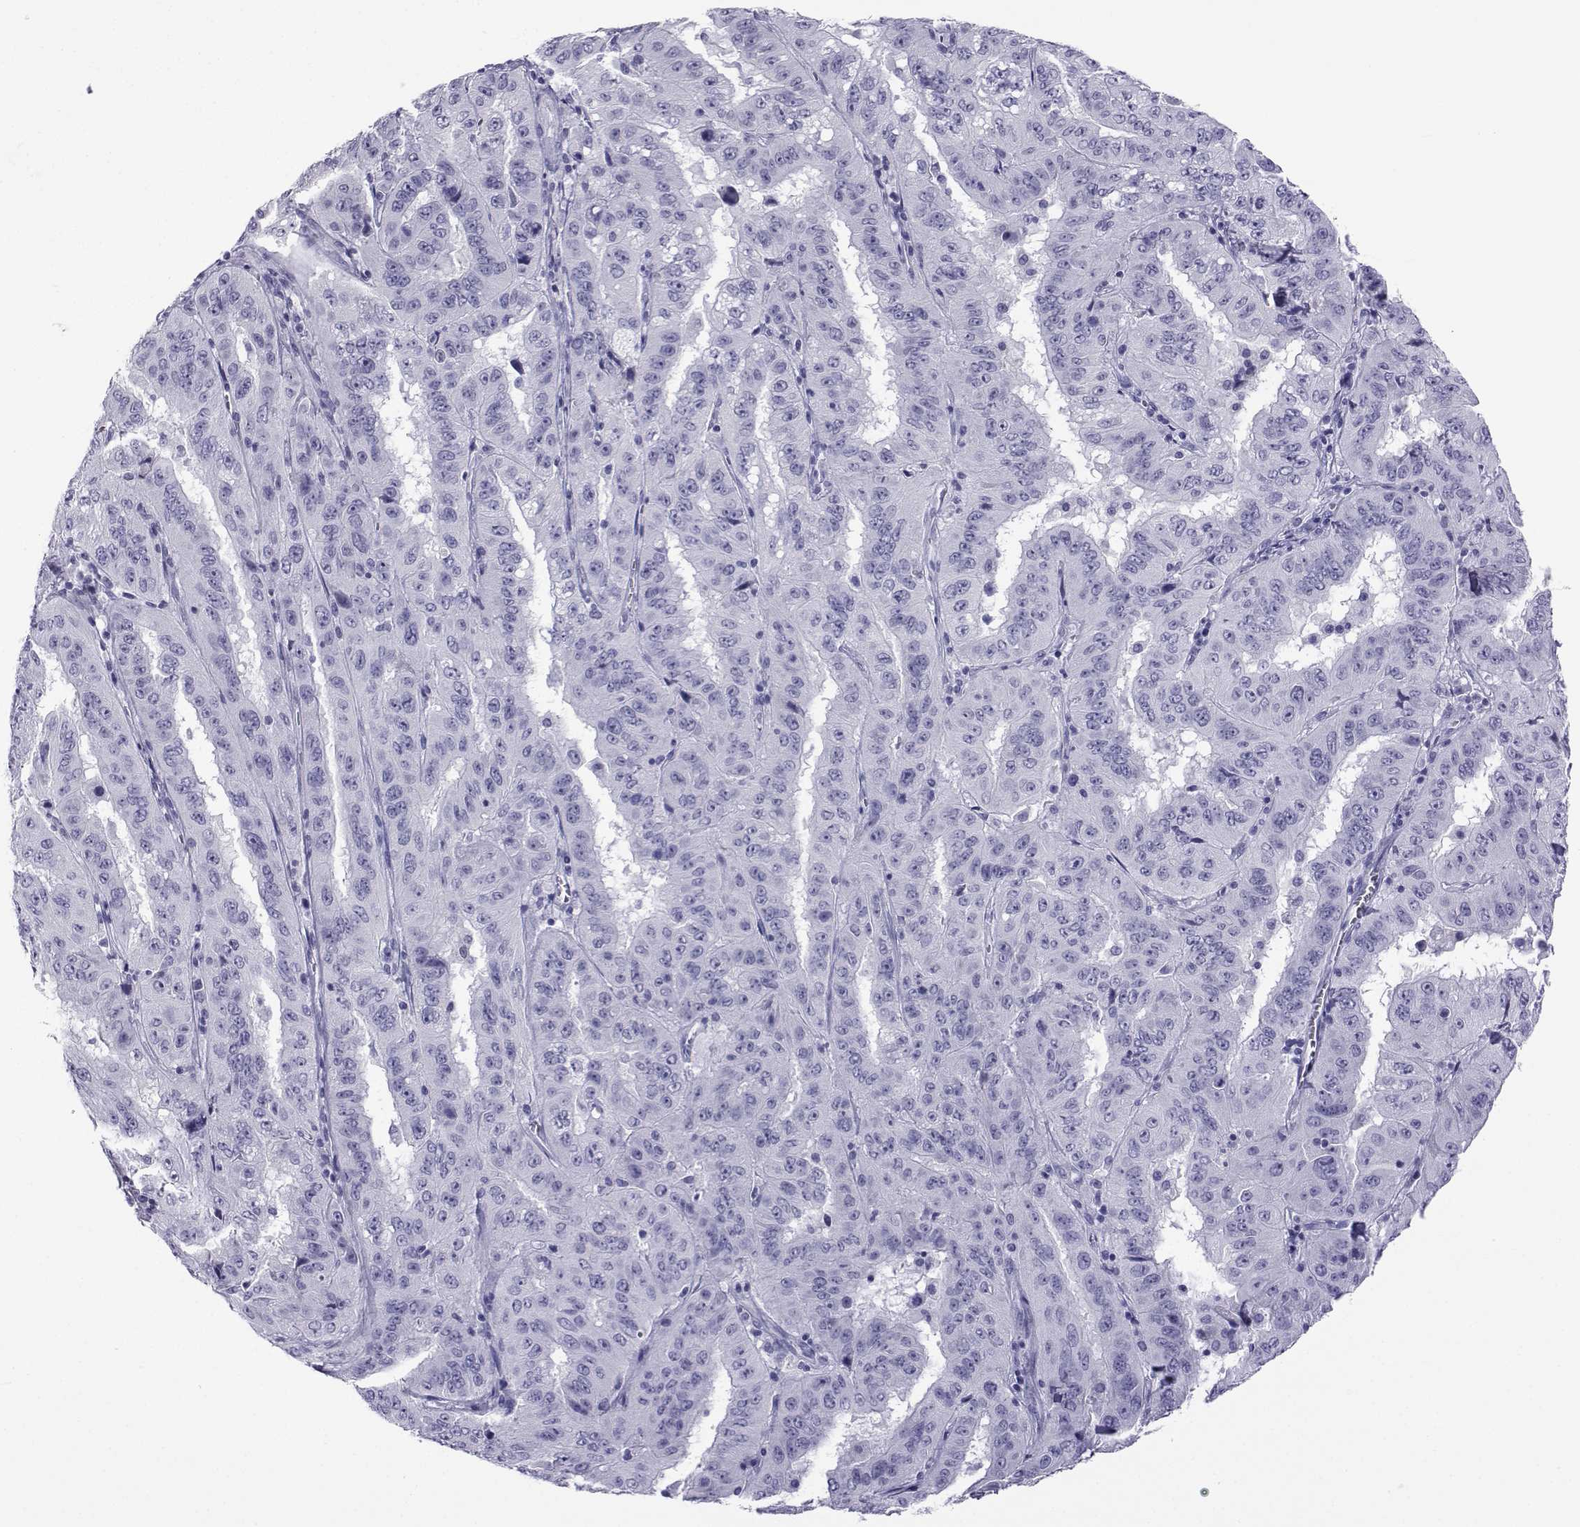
{"staining": {"intensity": "negative", "quantity": "none", "location": "none"}, "tissue": "pancreatic cancer", "cell_type": "Tumor cells", "image_type": "cancer", "snomed": [{"axis": "morphology", "description": "Adenocarcinoma, NOS"}, {"axis": "topography", "description": "Pancreas"}], "caption": "This is an IHC image of adenocarcinoma (pancreatic). There is no staining in tumor cells.", "gene": "ACTL7A", "patient": {"sex": "male", "age": 63}}